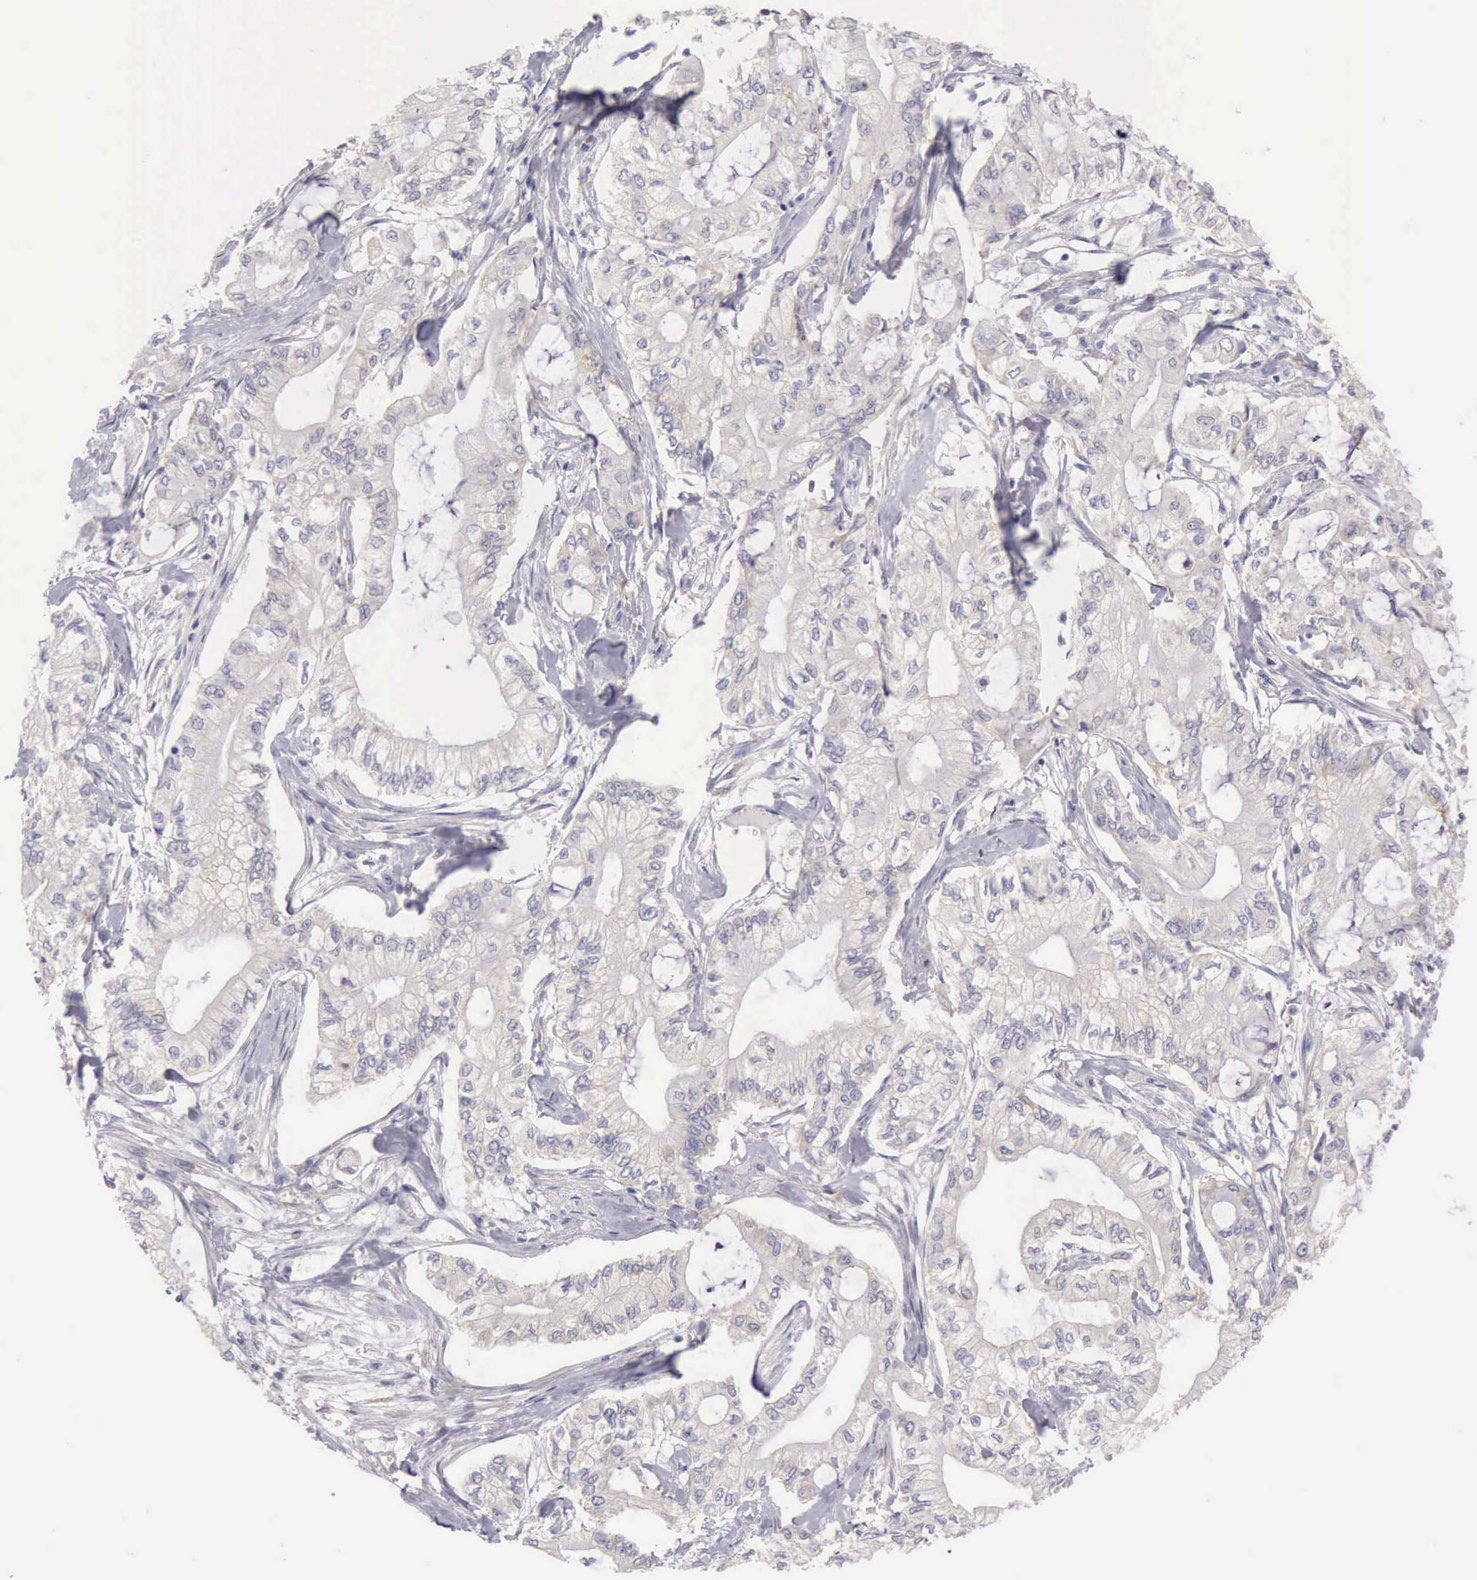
{"staining": {"intensity": "negative", "quantity": "none", "location": "none"}, "tissue": "pancreatic cancer", "cell_type": "Tumor cells", "image_type": "cancer", "snomed": [{"axis": "morphology", "description": "Adenocarcinoma, NOS"}, {"axis": "topography", "description": "Pancreas"}], "caption": "DAB immunohistochemical staining of pancreatic cancer reveals no significant staining in tumor cells. (Stains: DAB (3,3'-diaminobenzidine) immunohistochemistry with hematoxylin counter stain, Microscopy: brightfield microscopy at high magnification).", "gene": "APP", "patient": {"sex": "male", "age": 79}}